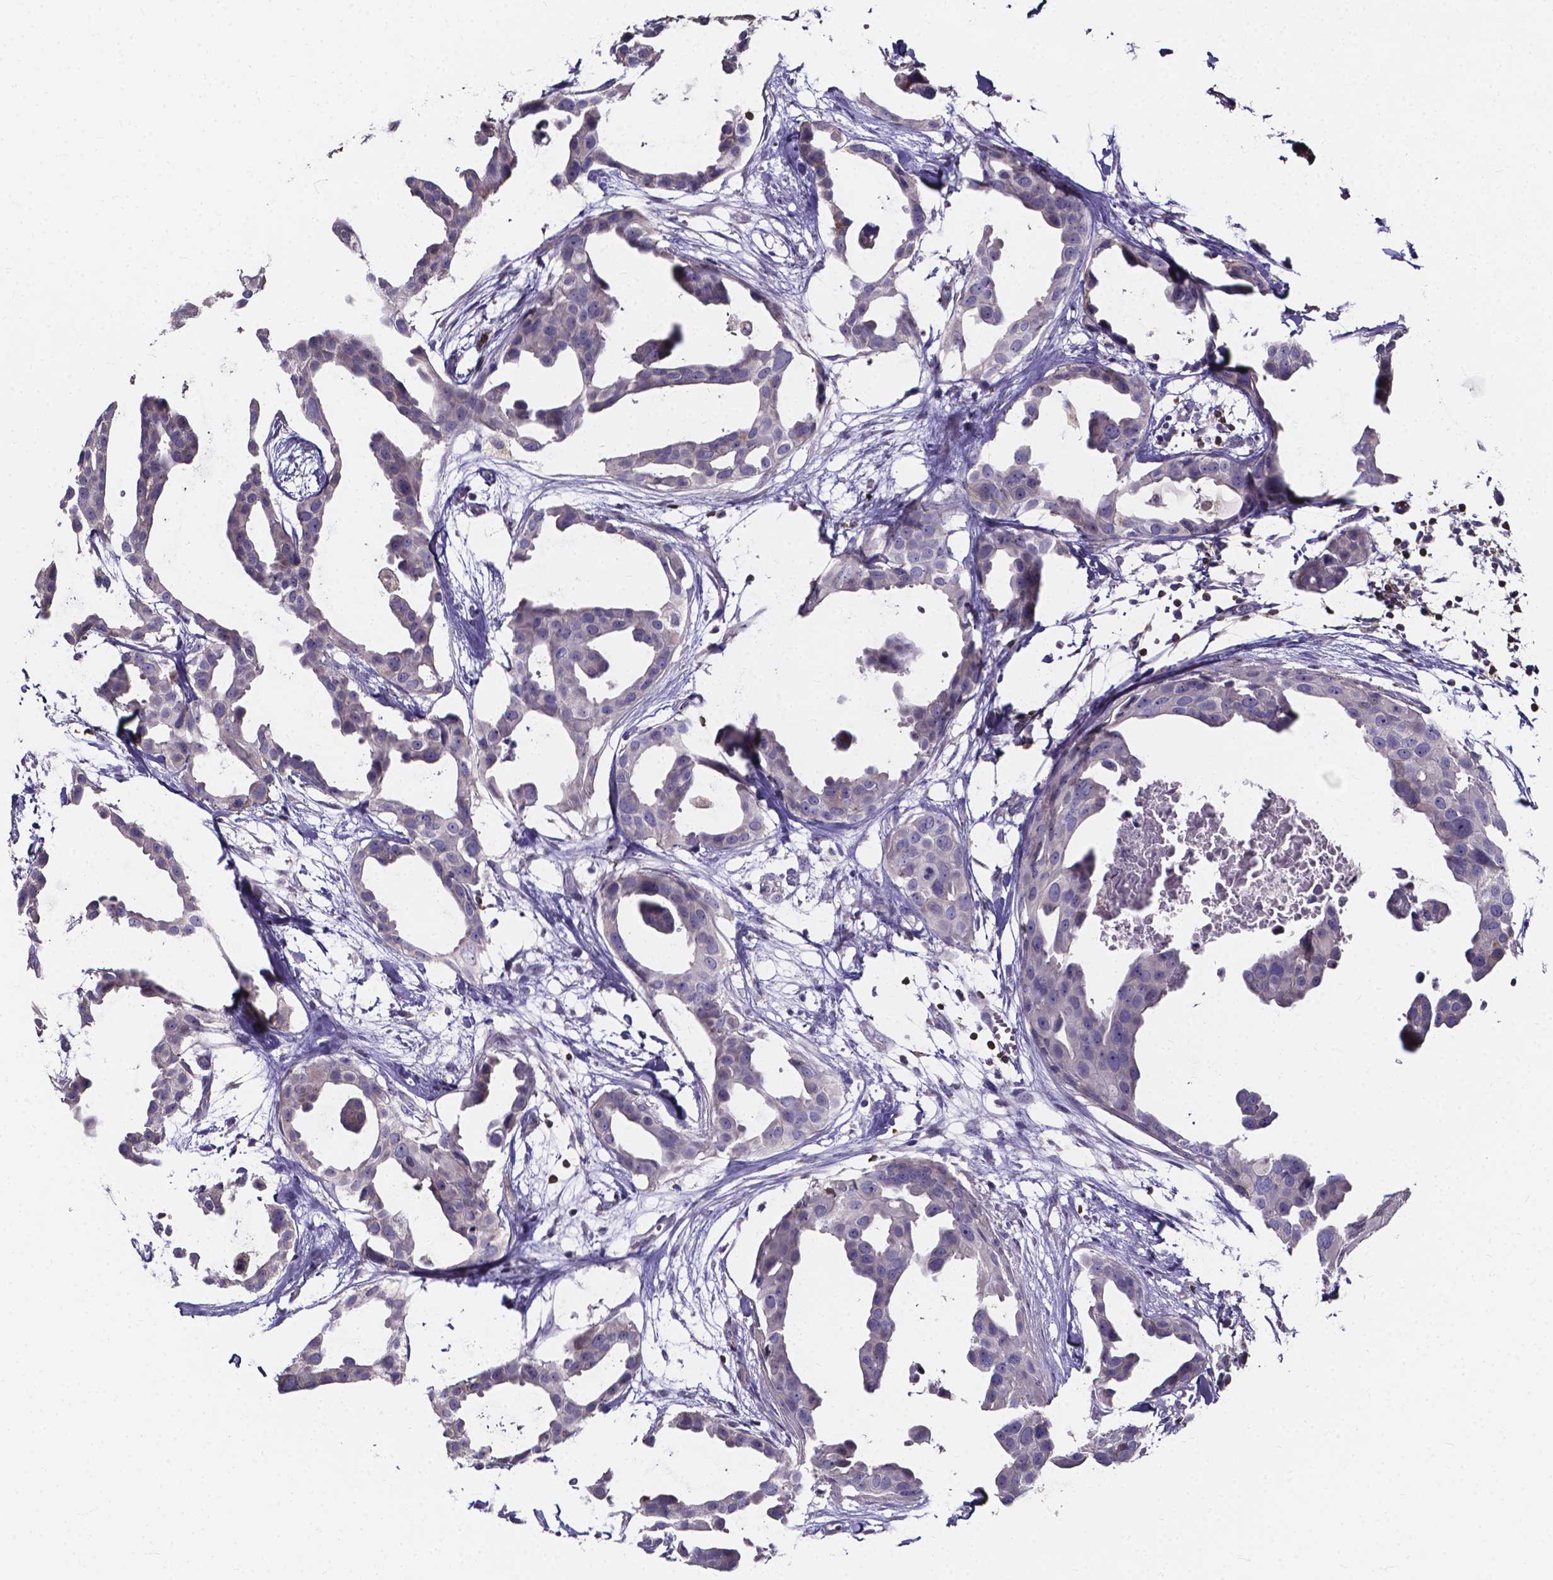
{"staining": {"intensity": "negative", "quantity": "none", "location": "none"}, "tissue": "breast cancer", "cell_type": "Tumor cells", "image_type": "cancer", "snomed": [{"axis": "morphology", "description": "Duct carcinoma"}, {"axis": "topography", "description": "Breast"}], "caption": "Protein analysis of invasive ductal carcinoma (breast) reveals no significant positivity in tumor cells.", "gene": "THEMIS", "patient": {"sex": "female", "age": 38}}